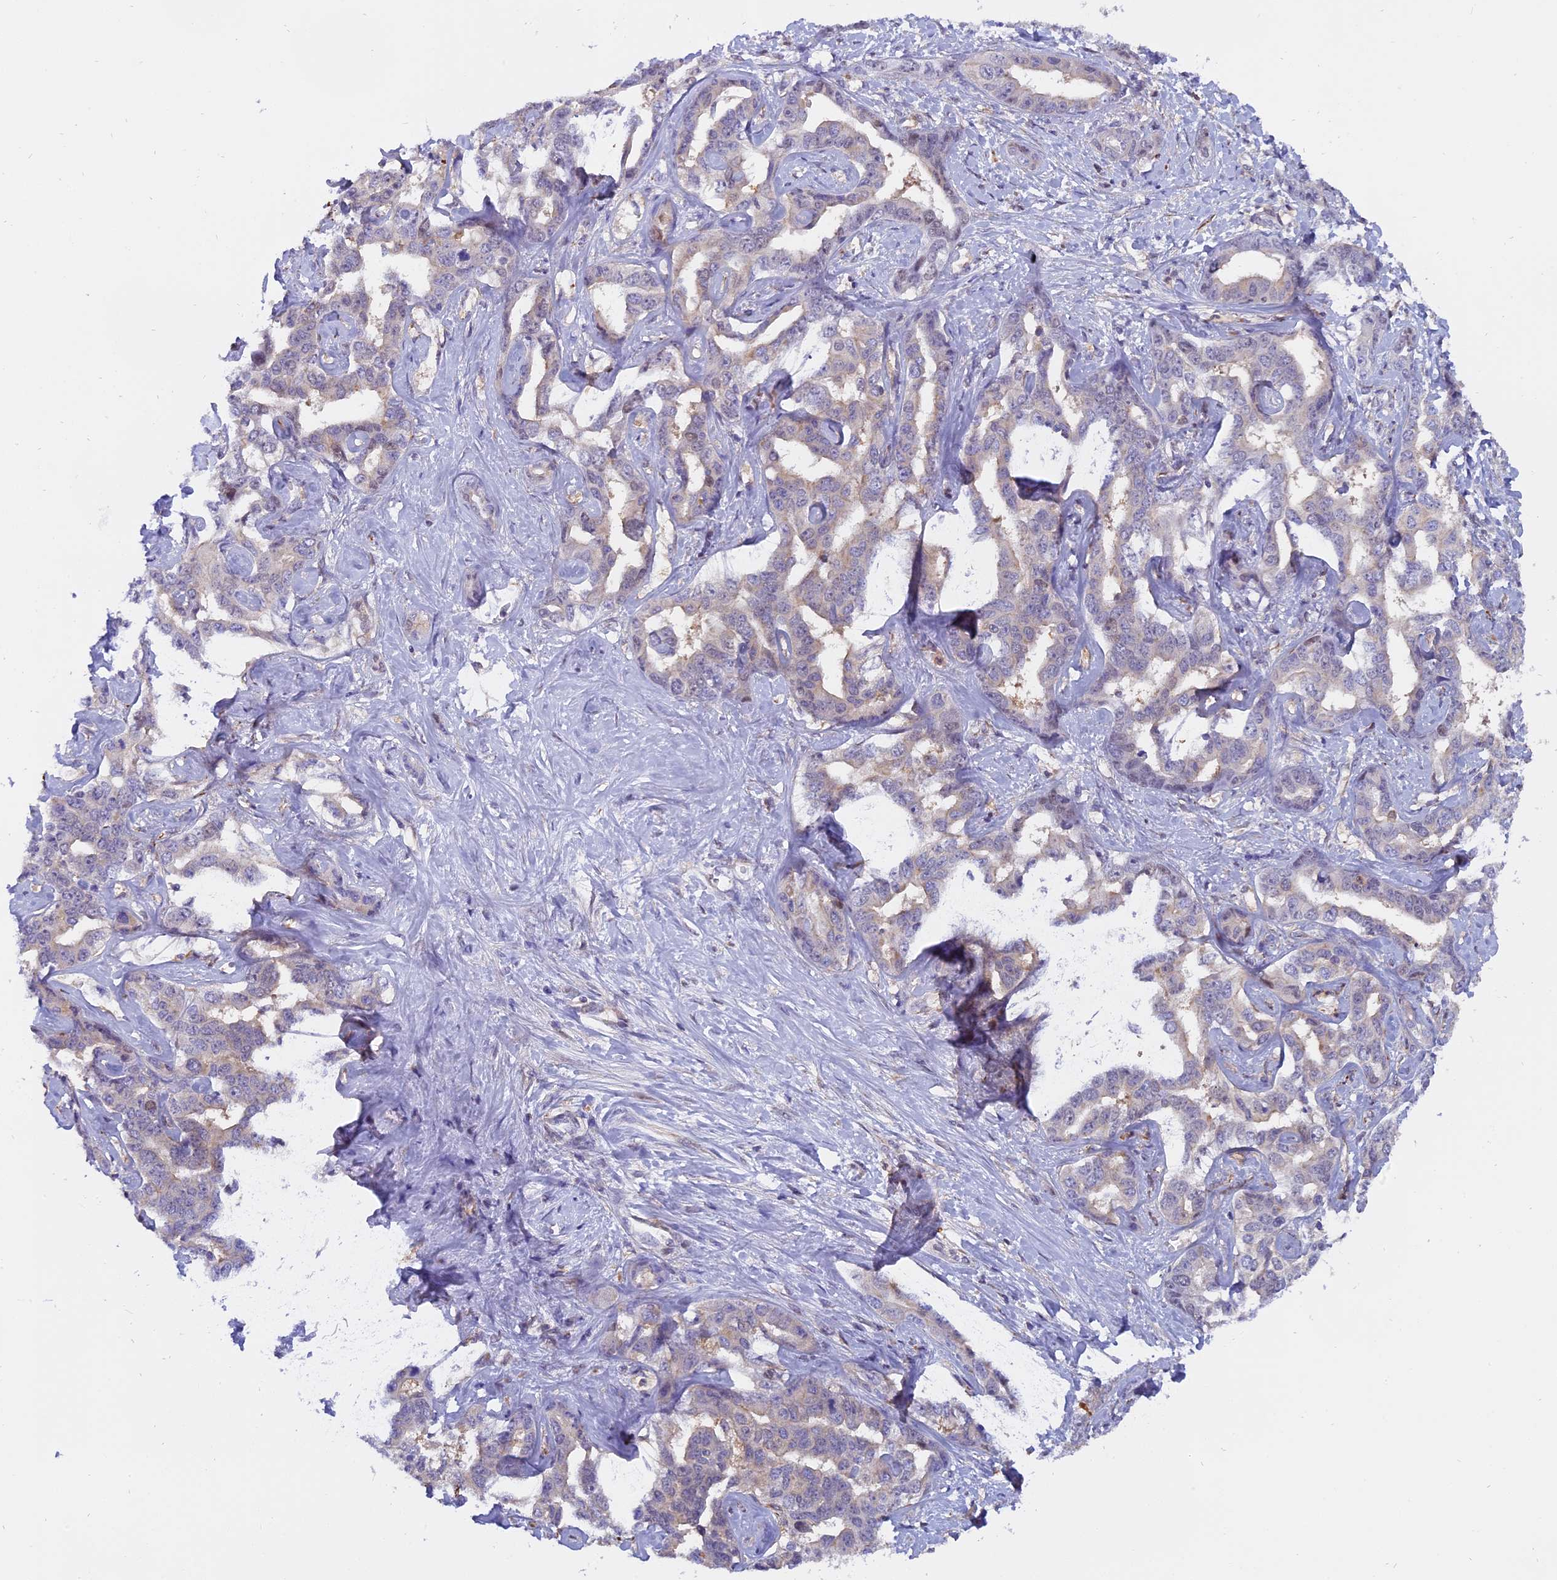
{"staining": {"intensity": "weak", "quantity": "<25%", "location": "cytoplasmic/membranous"}, "tissue": "liver cancer", "cell_type": "Tumor cells", "image_type": "cancer", "snomed": [{"axis": "morphology", "description": "Cholangiocarcinoma"}, {"axis": "topography", "description": "Liver"}], "caption": "High power microscopy histopathology image of an immunohistochemistry image of liver cholangiocarcinoma, revealing no significant positivity in tumor cells.", "gene": "FAM118B", "patient": {"sex": "male", "age": 59}}